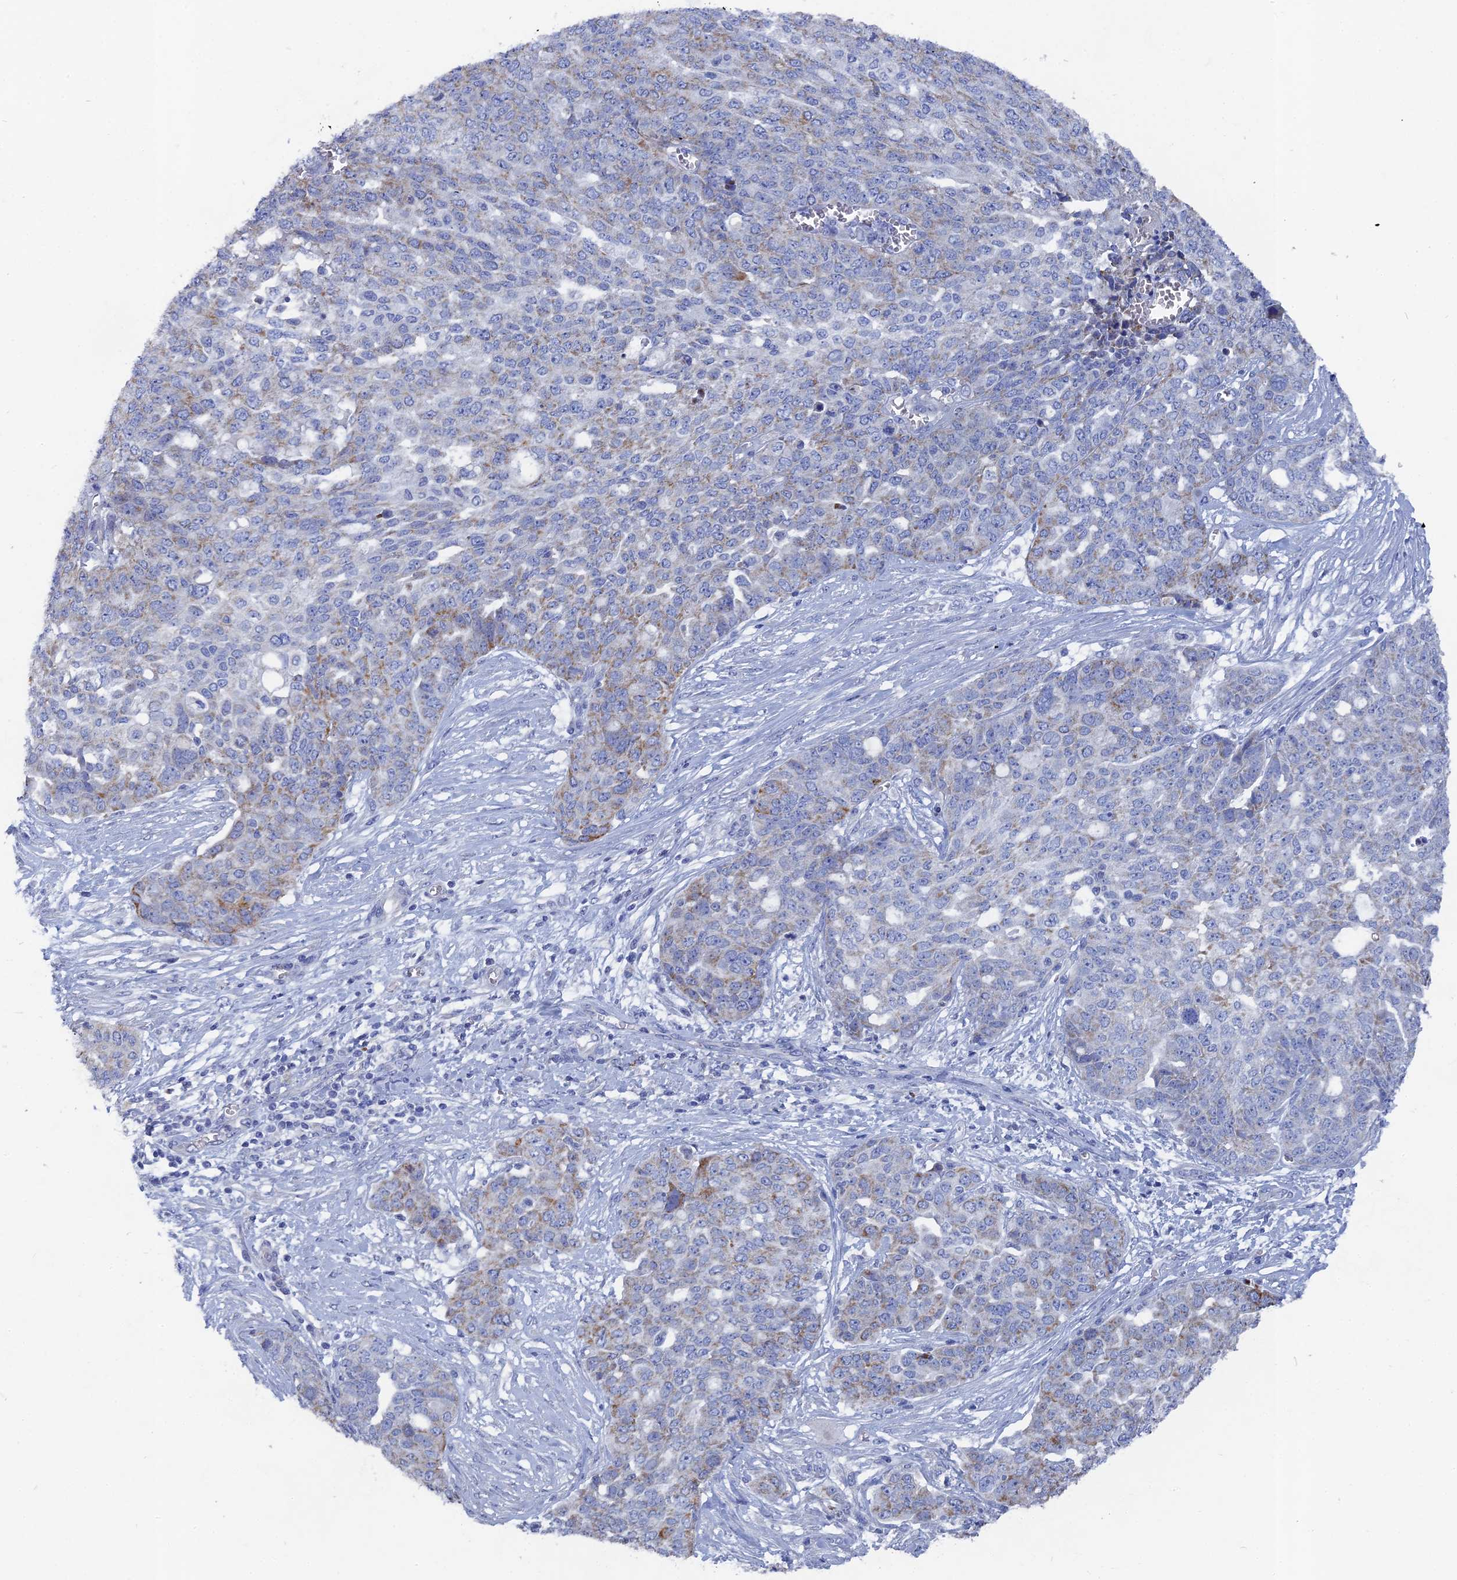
{"staining": {"intensity": "moderate", "quantity": "<25%", "location": "cytoplasmic/membranous"}, "tissue": "ovarian cancer", "cell_type": "Tumor cells", "image_type": "cancer", "snomed": [{"axis": "morphology", "description": "Cystadenocarcinoma, serous, NOS"}, {"axis": "topography", "description": "Soft tissue"}, {"axis": "topography", "description": "Ovary"}], "caption": "A high-resolution micrograph shows IHC staining of serous cystadenocarcinoma (ovarian), which reveals moderate cytoplasmic/membranous positivity in about <25% of tumor cells.", "gene": "HIGD1A", "patient": {"sex": "female", "age": 57}}